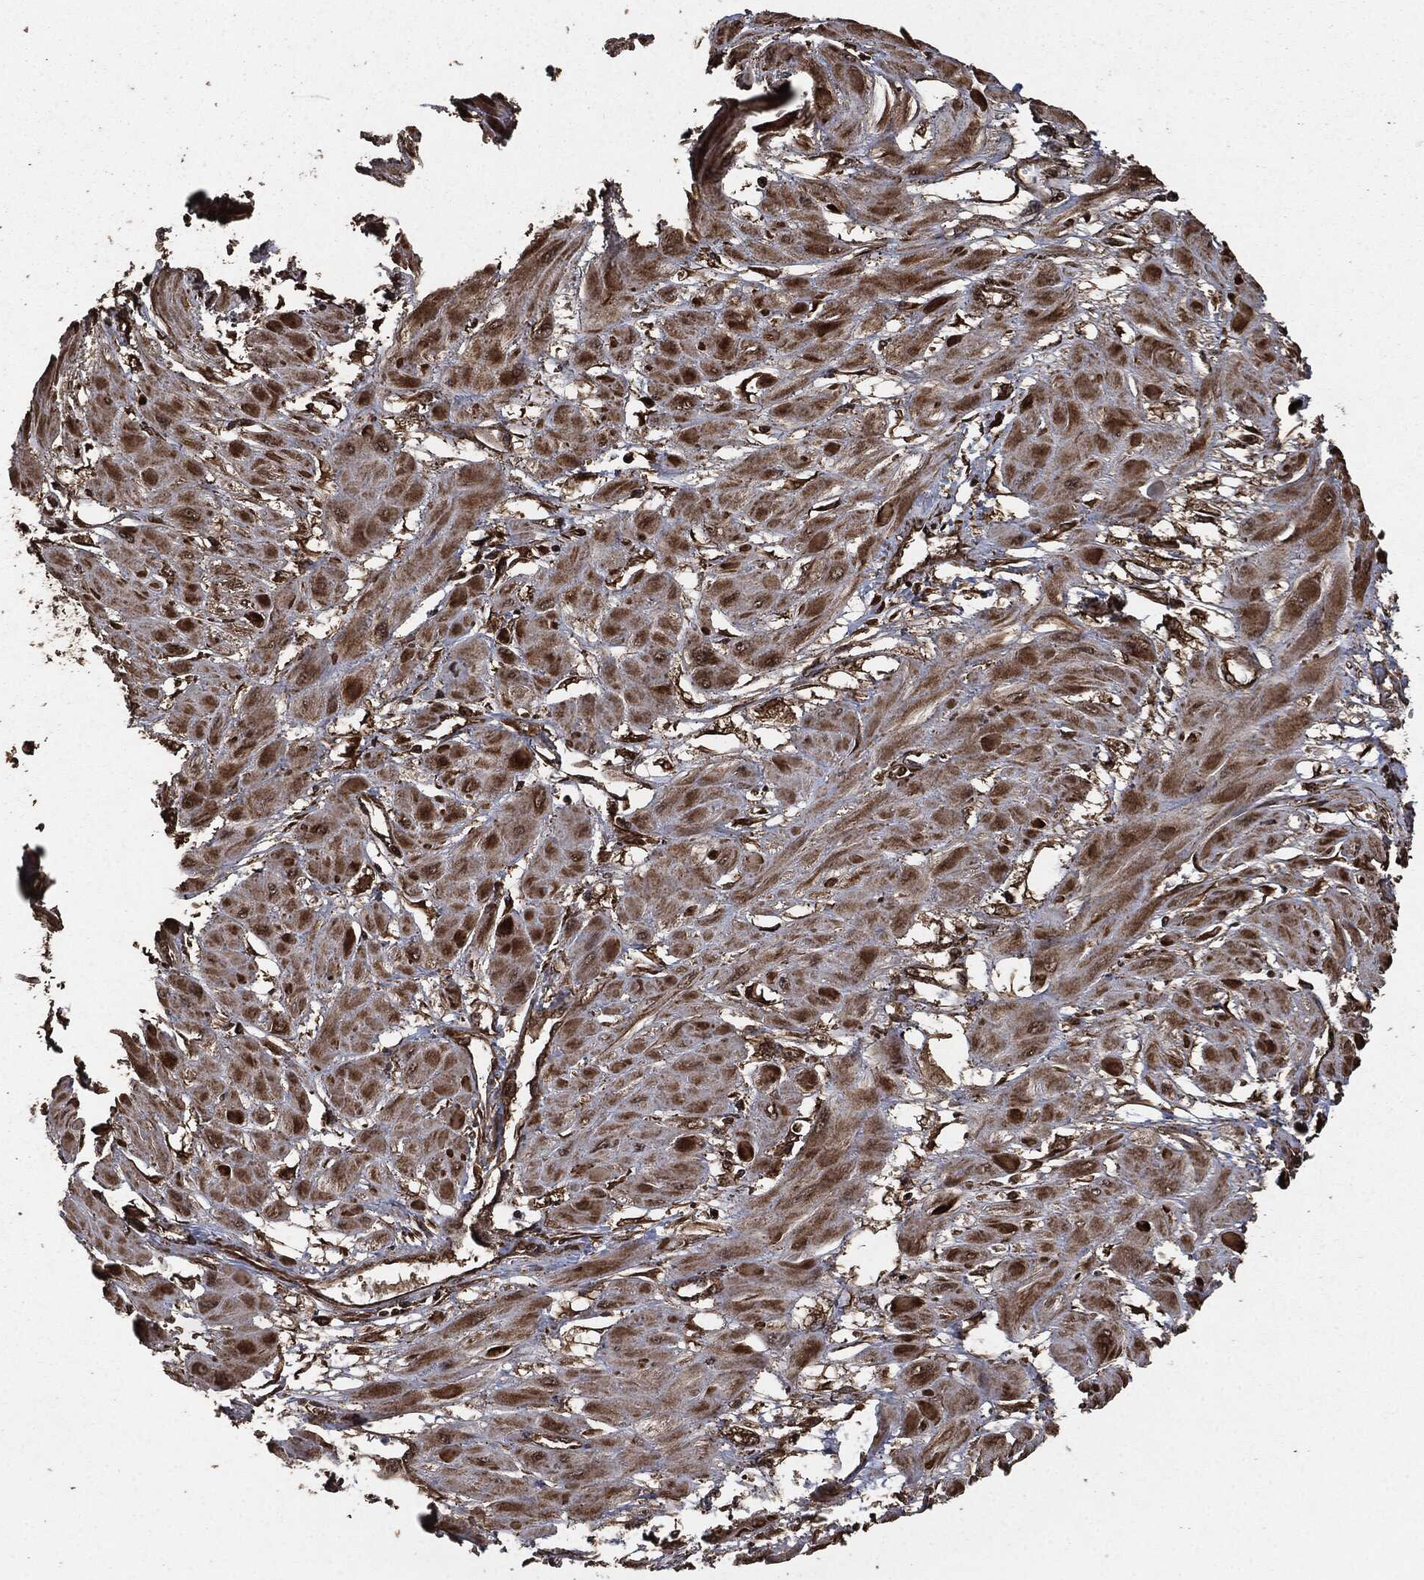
{"staining": {"intensity": "moderate", "quantity": "25%-75%", "location": "cytoplasmic/membranous"}, "tissue": "cervical cancer", "cell_type": "Tumor cells", "image_type": "cancer", "snomed": [{"axis": "morphology", "description": "Squamous cell carcinoma, NOS"}, {"axis": "topography", "description": "Cervix"}], "caption": "Cervical squamous cell carcinoma tissue shows moderate cytoplasmic/membranous expression in about 25%-75% of tumor cells The protein is stained brown, and the nuclei are stained in blue (DAB IHC with brightfield microscopy, high magnification).", "gene": "EGFR", "patient": {"sex": "female", "age": 34}}